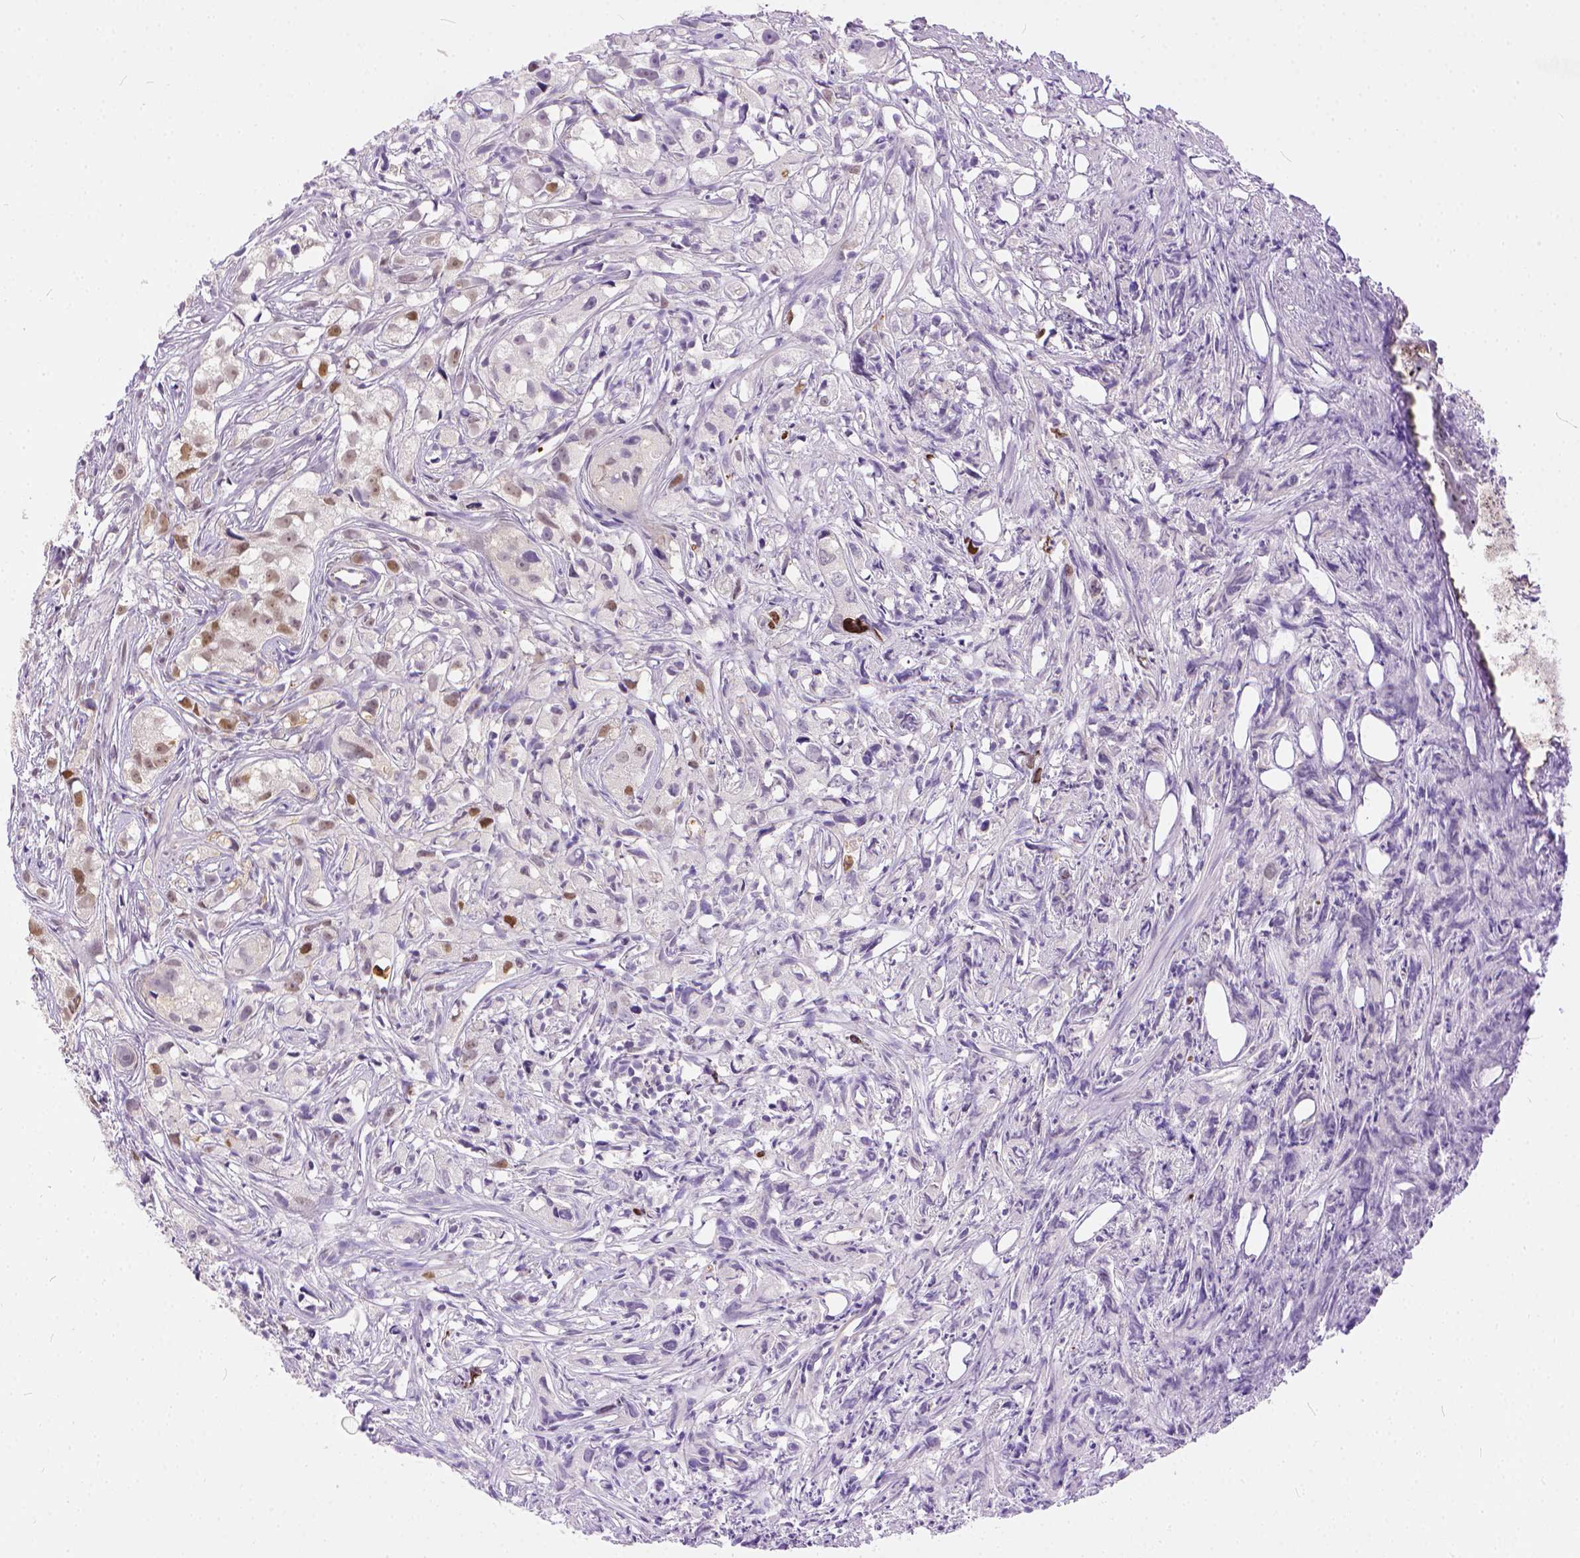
{"staining": {"intensity": "moderate", "quantity": ">75%", "location": "nuclear"}, "tissue": "prostate cancer", "cell_type": "Tumor cells", "image_type": "cancer", "snomed": [{"axis": "morphology", "description": "Adenocarcinoma, High grade"}, {"axis": "topography", "description": "Prostate"}], "caption": "Immunohistochemical staining of human high-grade adenocarcinoma (prostate) demonstrates moderate nuclear protein expression in approximately >75% of tumor cells.", "gene": "ERCC1", "patient": {"sex": "male", "age": 68}}